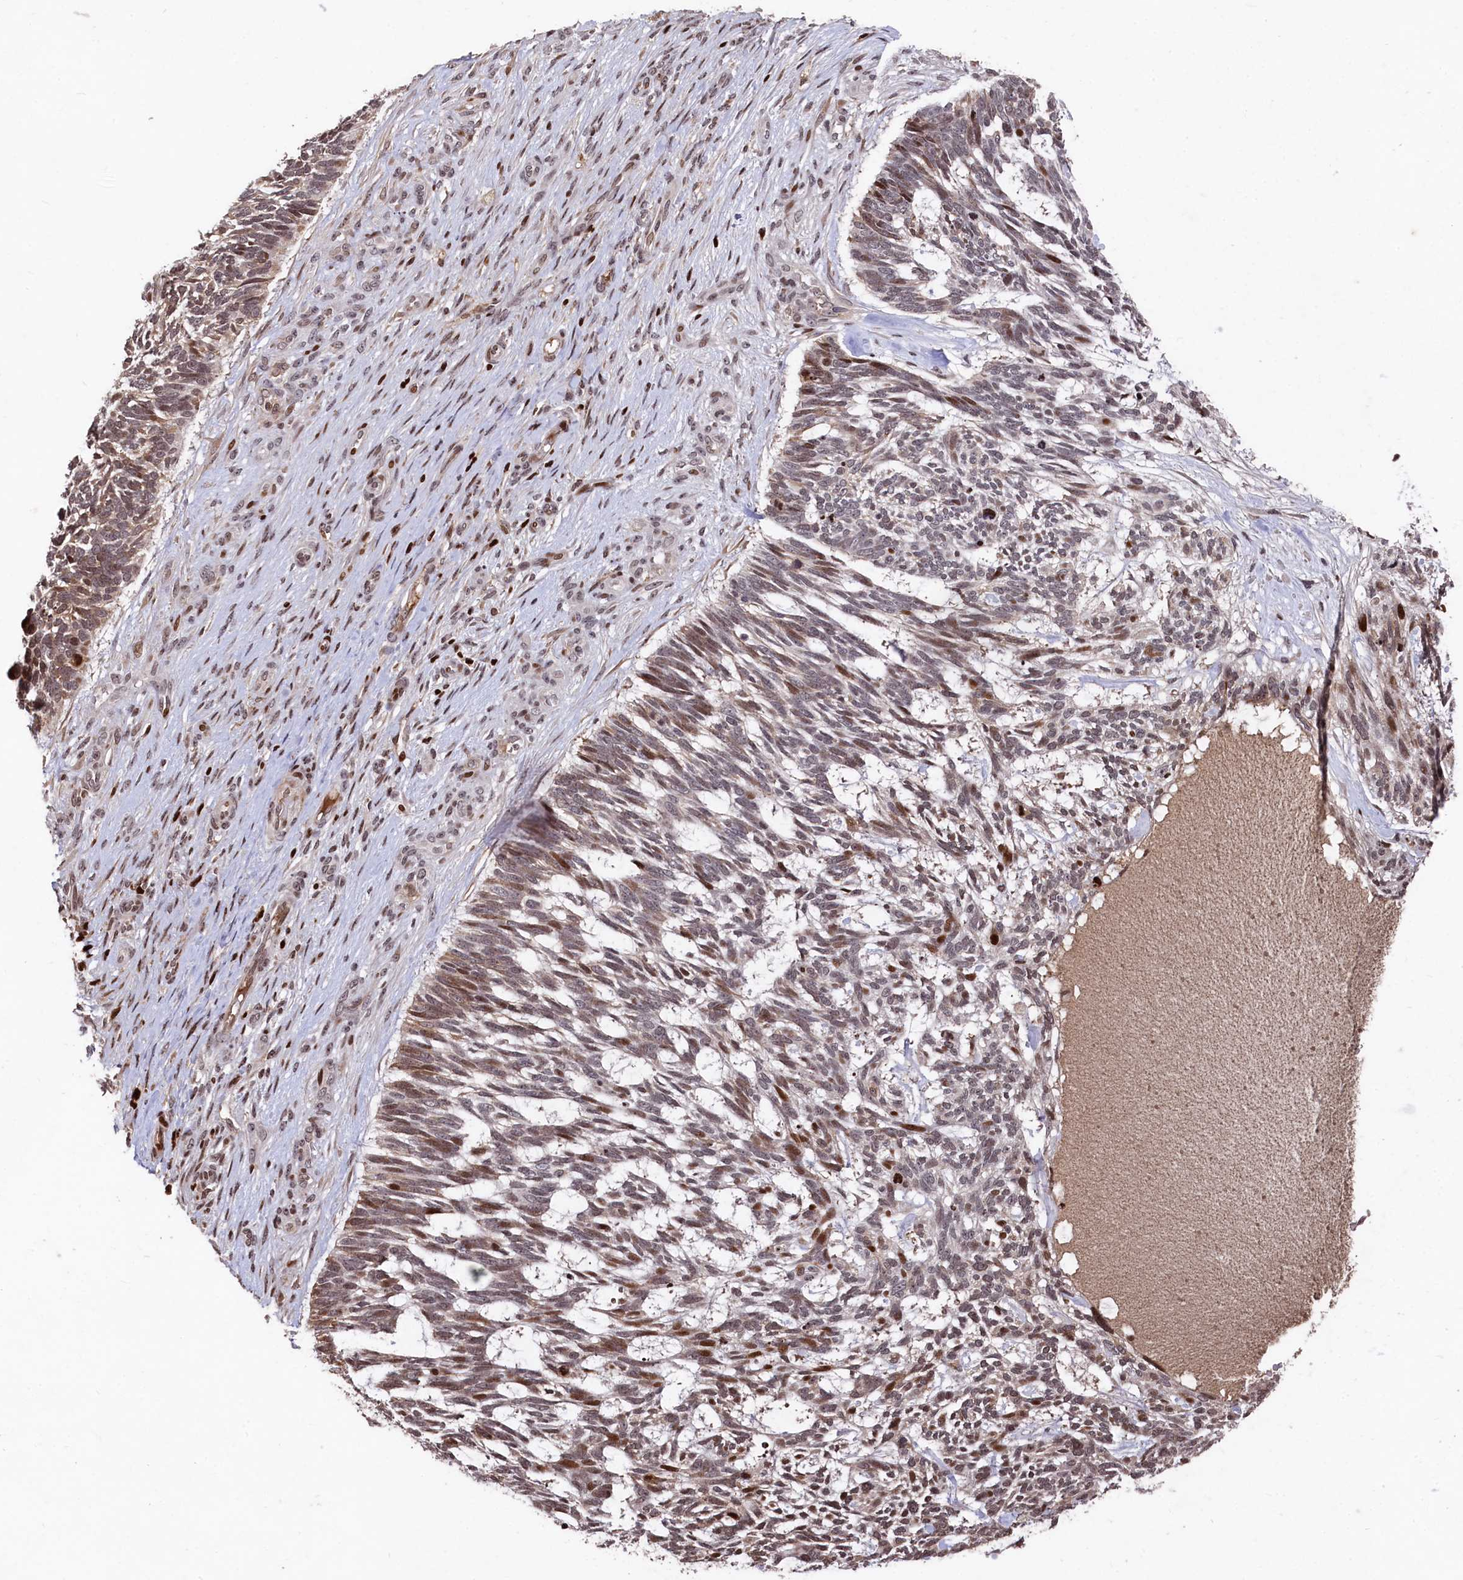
{"staining": {"intensity": "moderate", "quantity": "25%-75%", "location": "nuclear"}, "tissue": "skin cancer", "cell_type": "Tumor cells", "image_type": "cancer", "snomed": [{"axis": "morphology", "description": "Basal cell carcinoma"}, {"axis": "topography", "description": "Skin"}], "caption": "There is medium levels of moderate nuclear staining in tumor cells of skin basal cell carcinoma, as demonstrated by immunohistochemical staining (brown color).", "gene": "MCF2L2", "patient": {"sex": "male", "age": 88}}